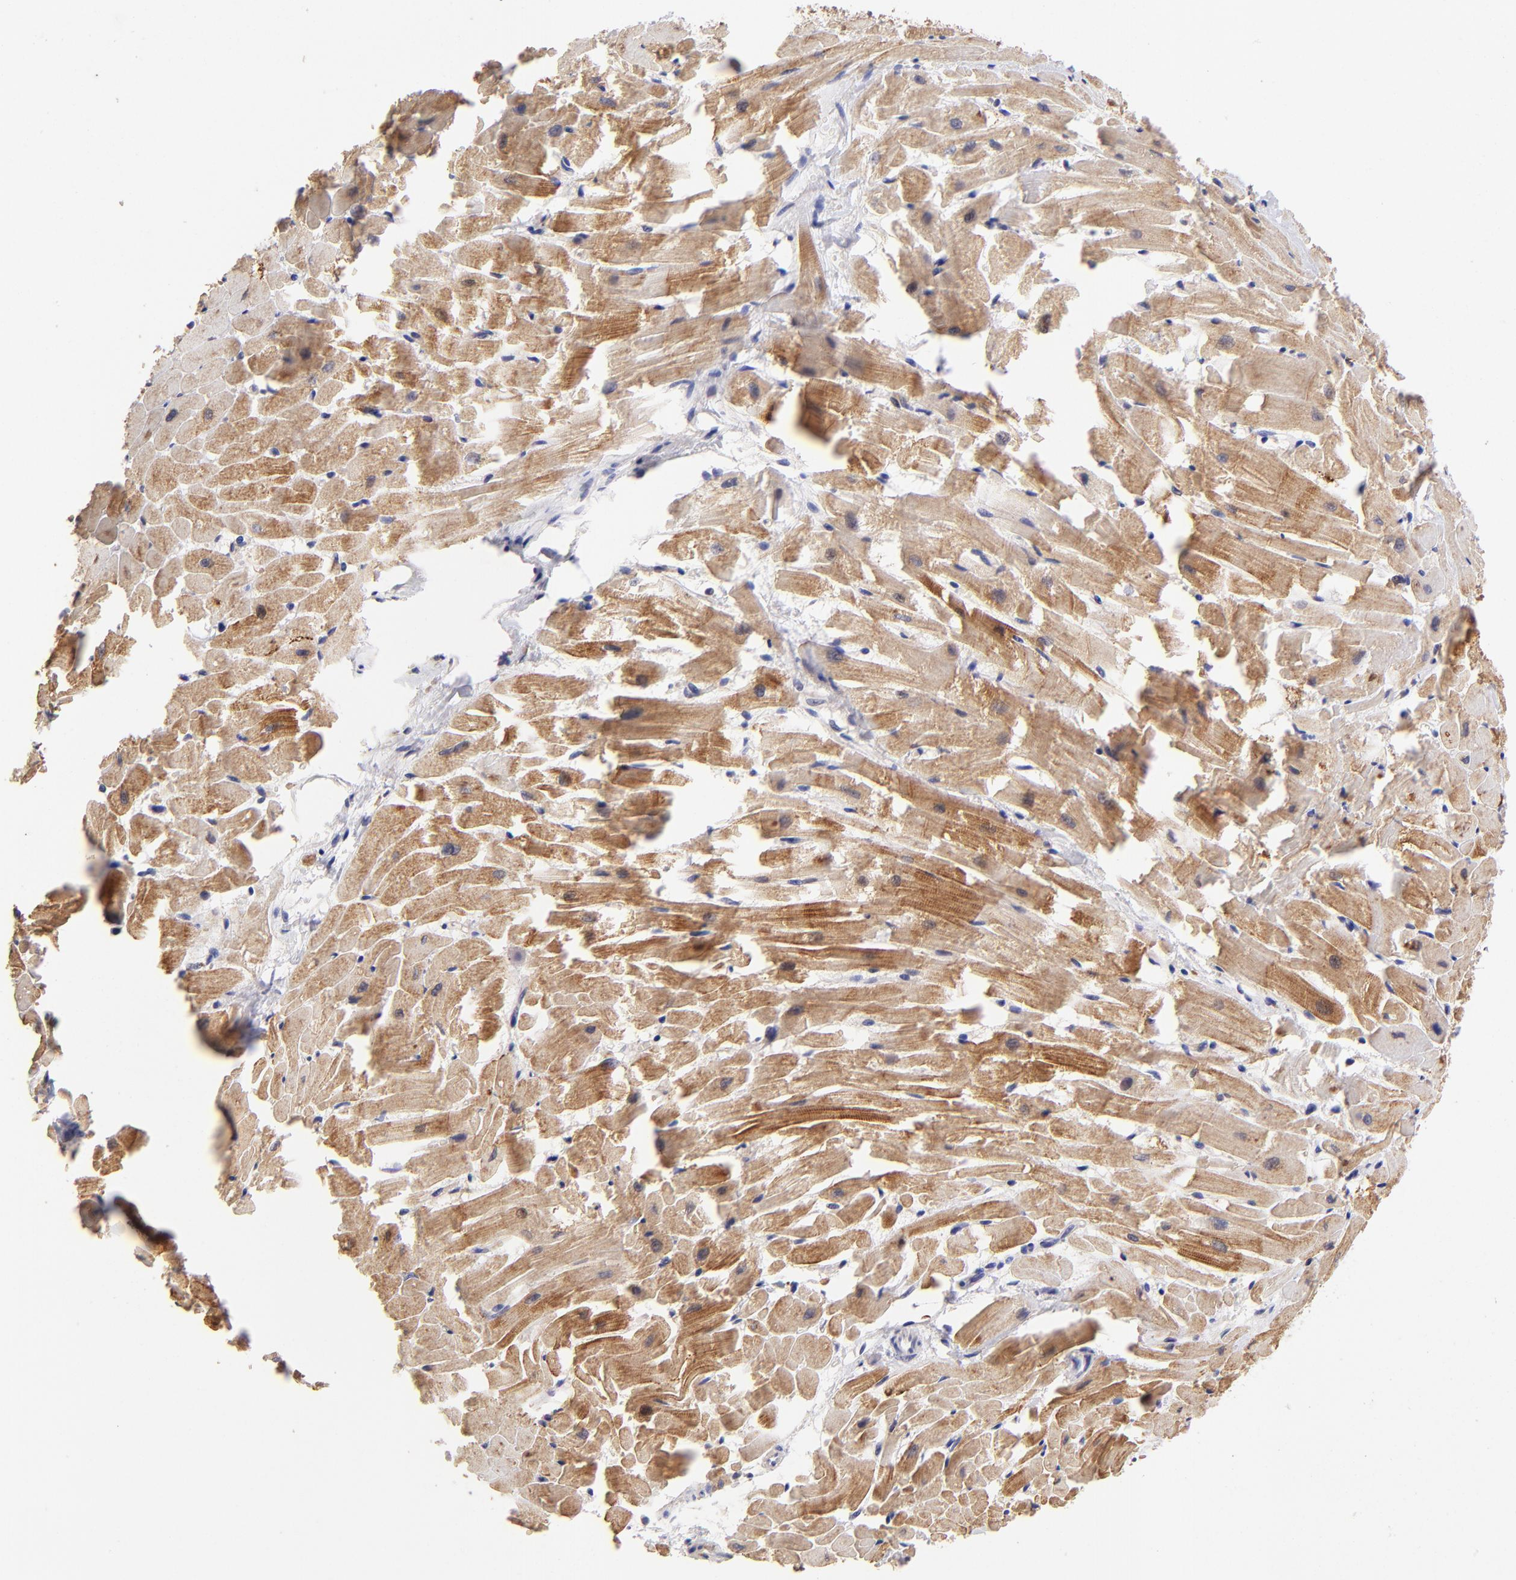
{"staining": {"intensity": "moderate", "quantity": ">75%", "location": "cytoplasmic/membranous"}, "tissue": "heart muscle", "cell_type": "Cardiomyocytes", "image_type": "normal", "snomed": [{"axis": "morphology", "description": "Normal tissue, NOS"}, {"axis": "topography", "description": "Heart"}], "caption": "Moderate cytoplasmic/membranous expression is appreciated in approximately >75% of cardiomyocytes in unremarkable heart muscle.", "gene": "DNMT1", "patient": {"sex": "female", "age": 19}}